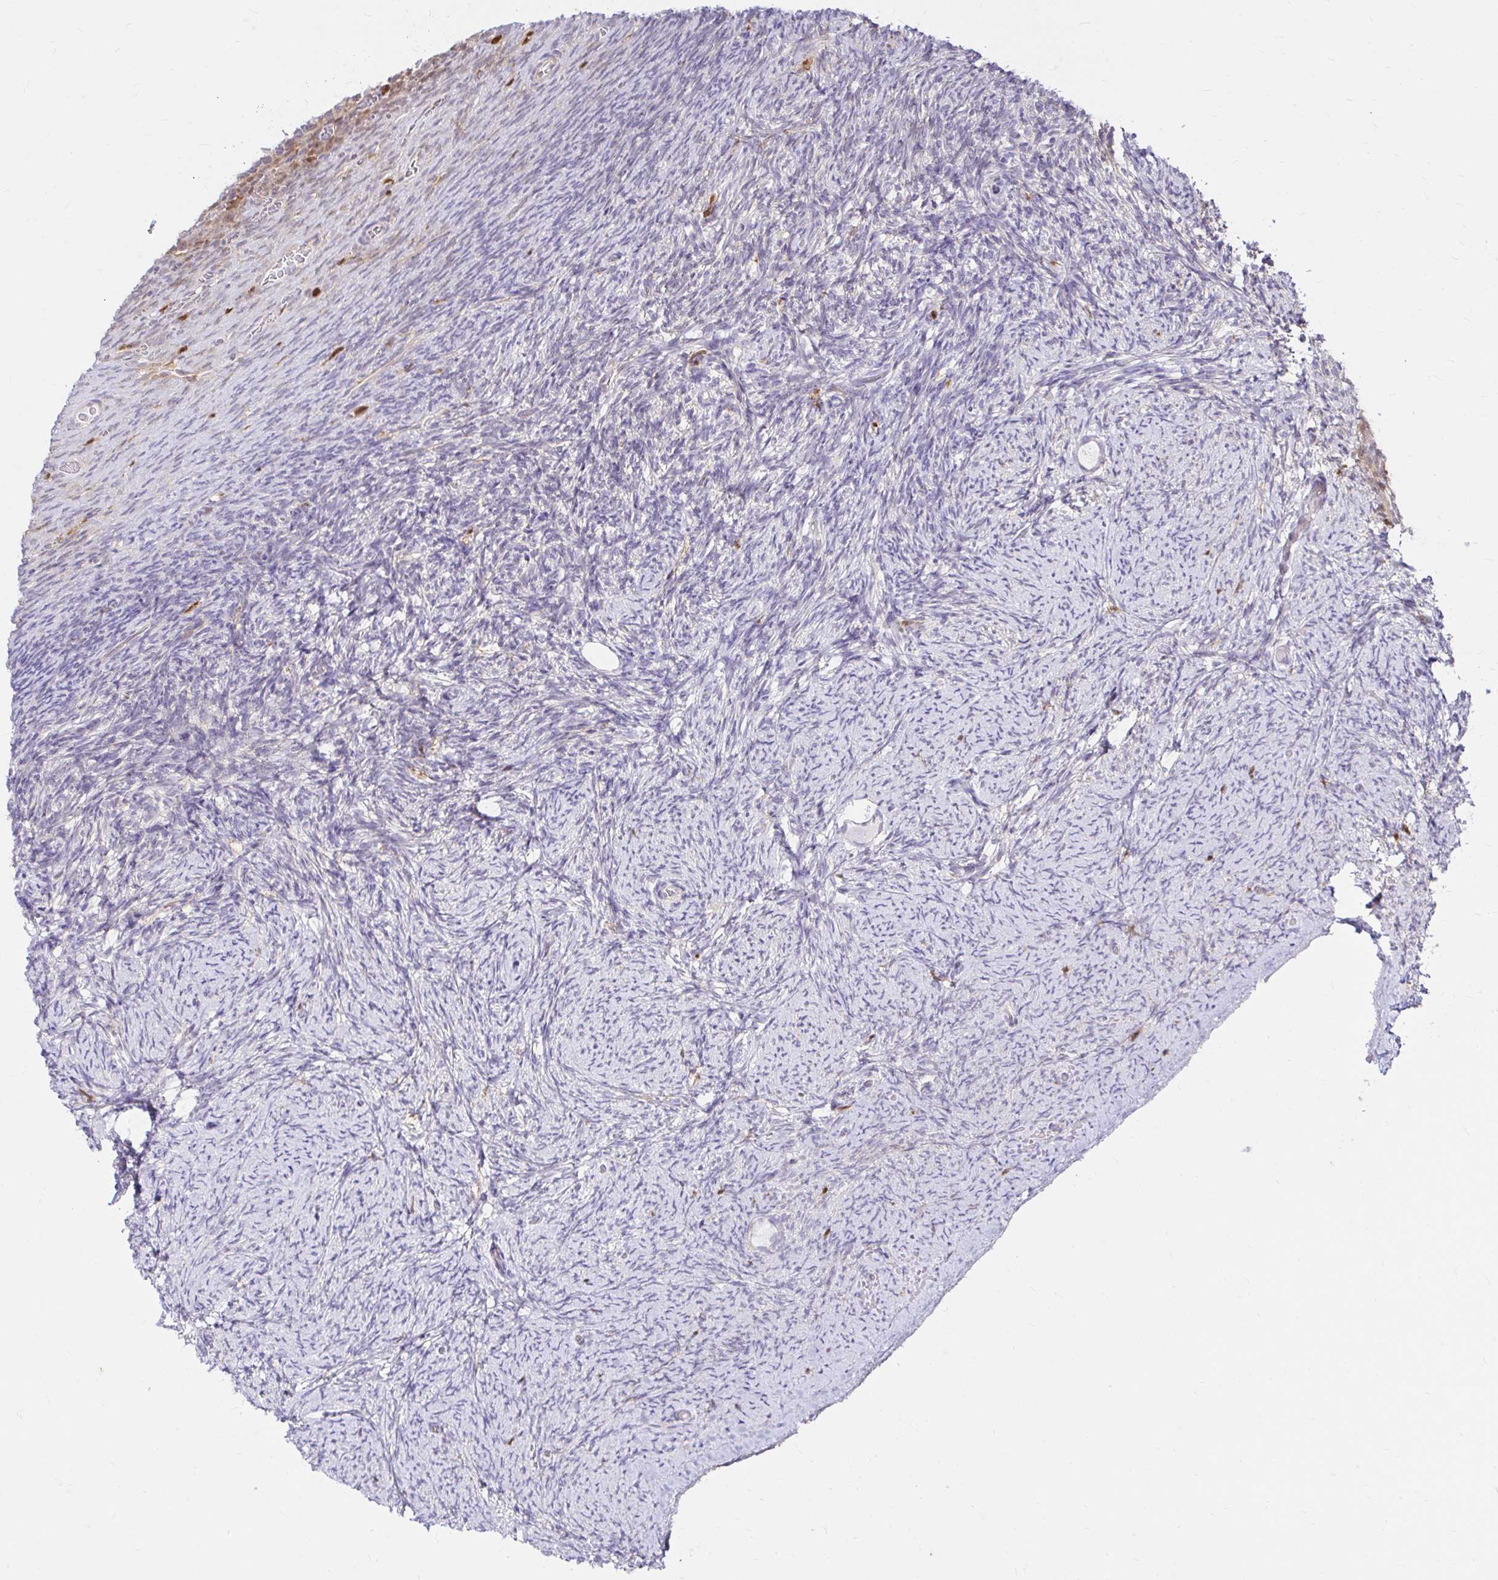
{"staining": {"intensity": "negative", "quantity": "none", "location": "none"}, "tissue": "ovary", "cell_type": "Follicle cells", "image_type": "normal", "snomed": [{"axis": "morphology", "description": "Normal tissue, NOS"}, {"axis": "topography", "description": "Ovary"}], "caption": "Immunohistochemistry histopathology image of unremarkable human ovary stained for a protein (brown), which exhibits no staining in follicle cells. (DAB IHC visualized using brightfield microscopy, high magnification).", "gene": "PYCARD", "patient": {"sex": "female", "age": 34}}